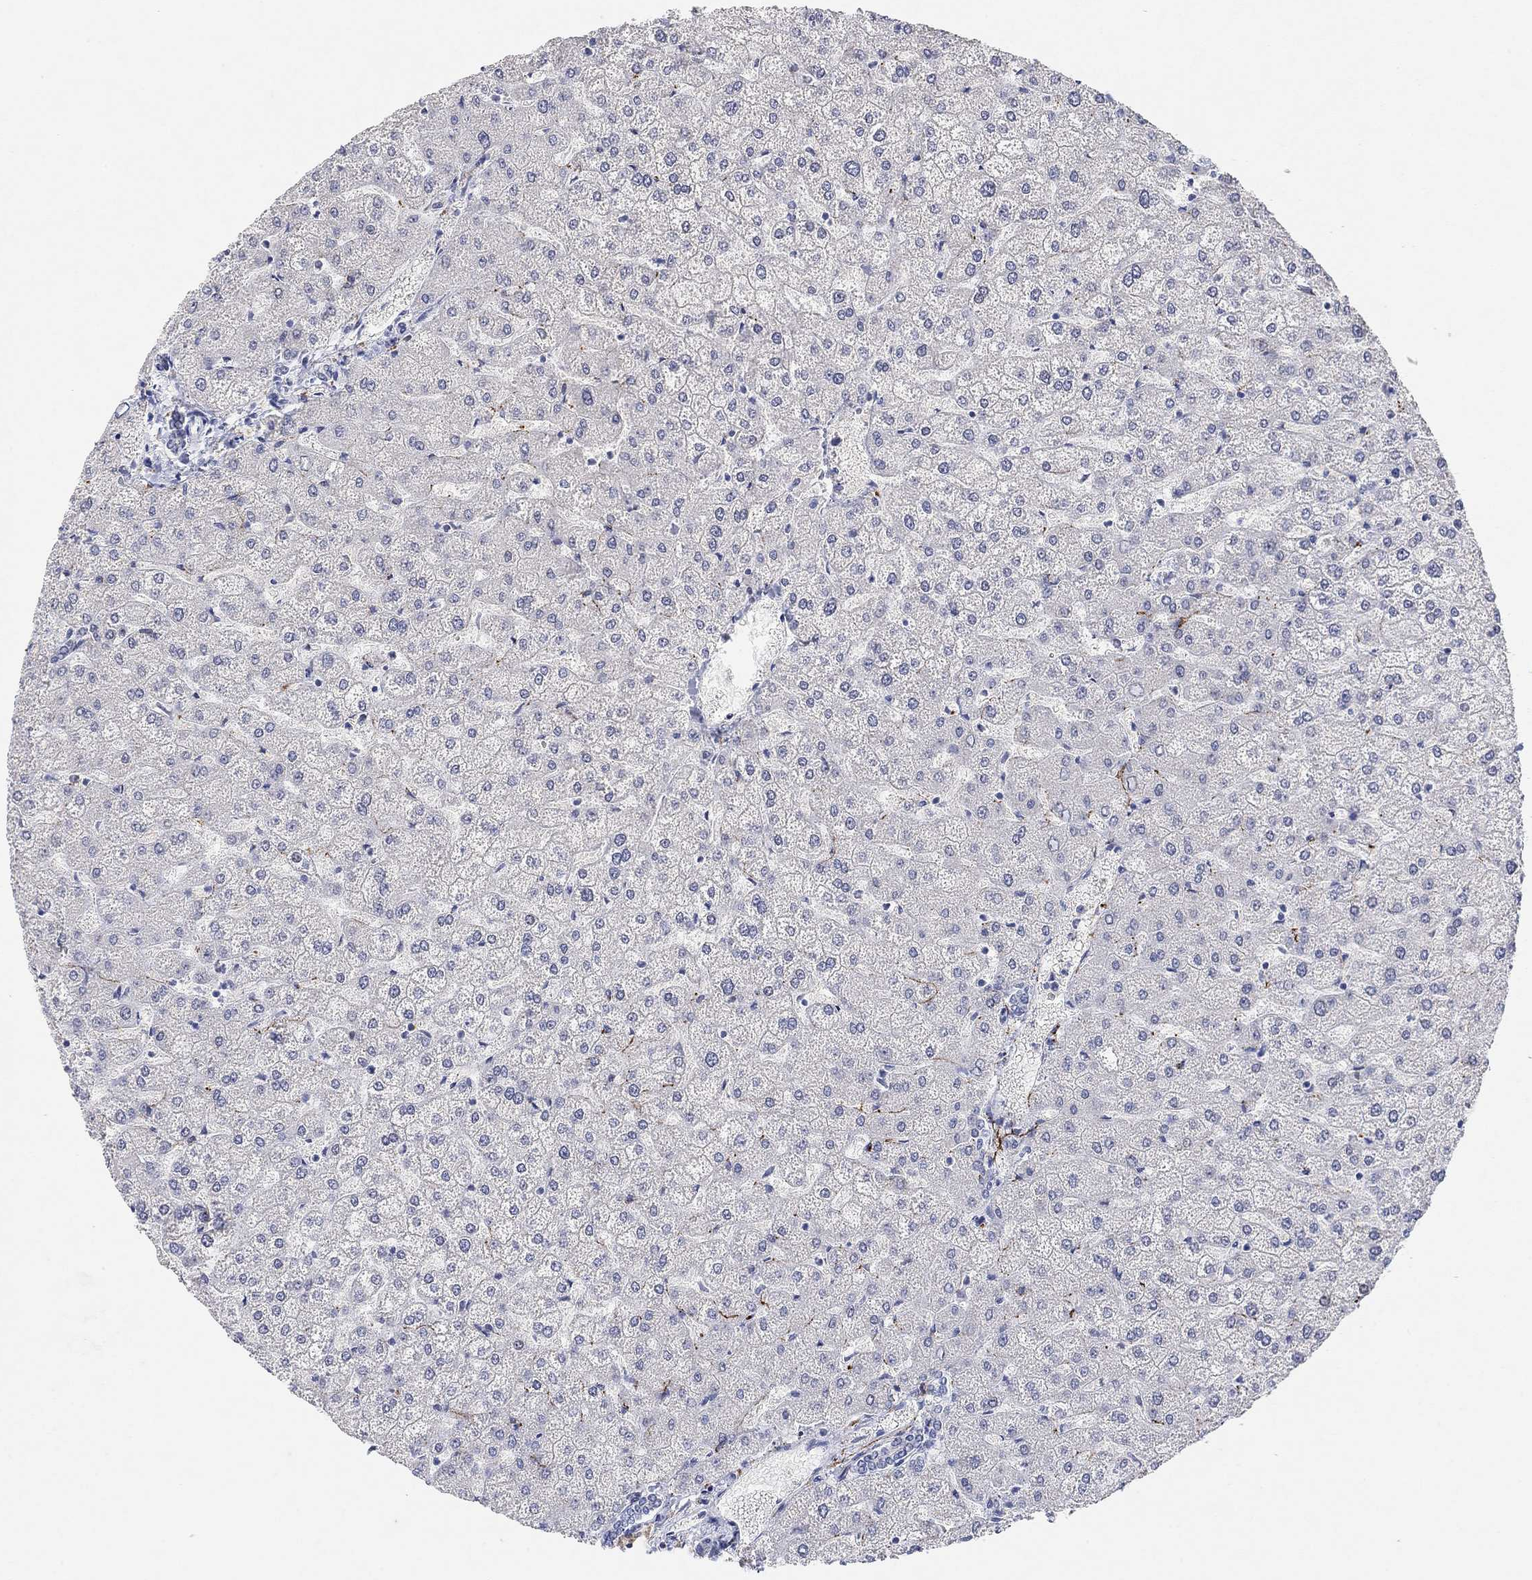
{"staining": {"intensity": "negative", "quantity": "none", "location": "none"}, "tissue": "liver", "cell_type": "Cholangiocytes", "image_type": "normal", "snomed": [{"axis": "morphology", "description": "Normal tissue, NOS"}, {"axis": "topography", "description": "Liver"}], "caption": "This is a photomicrograph of immunohistochemistry (IHC) staining of benign liver, which shows no expression in cholangiocytes.", "gene": "VAT1L", "patient": {"sex": "female", "age": 32}}